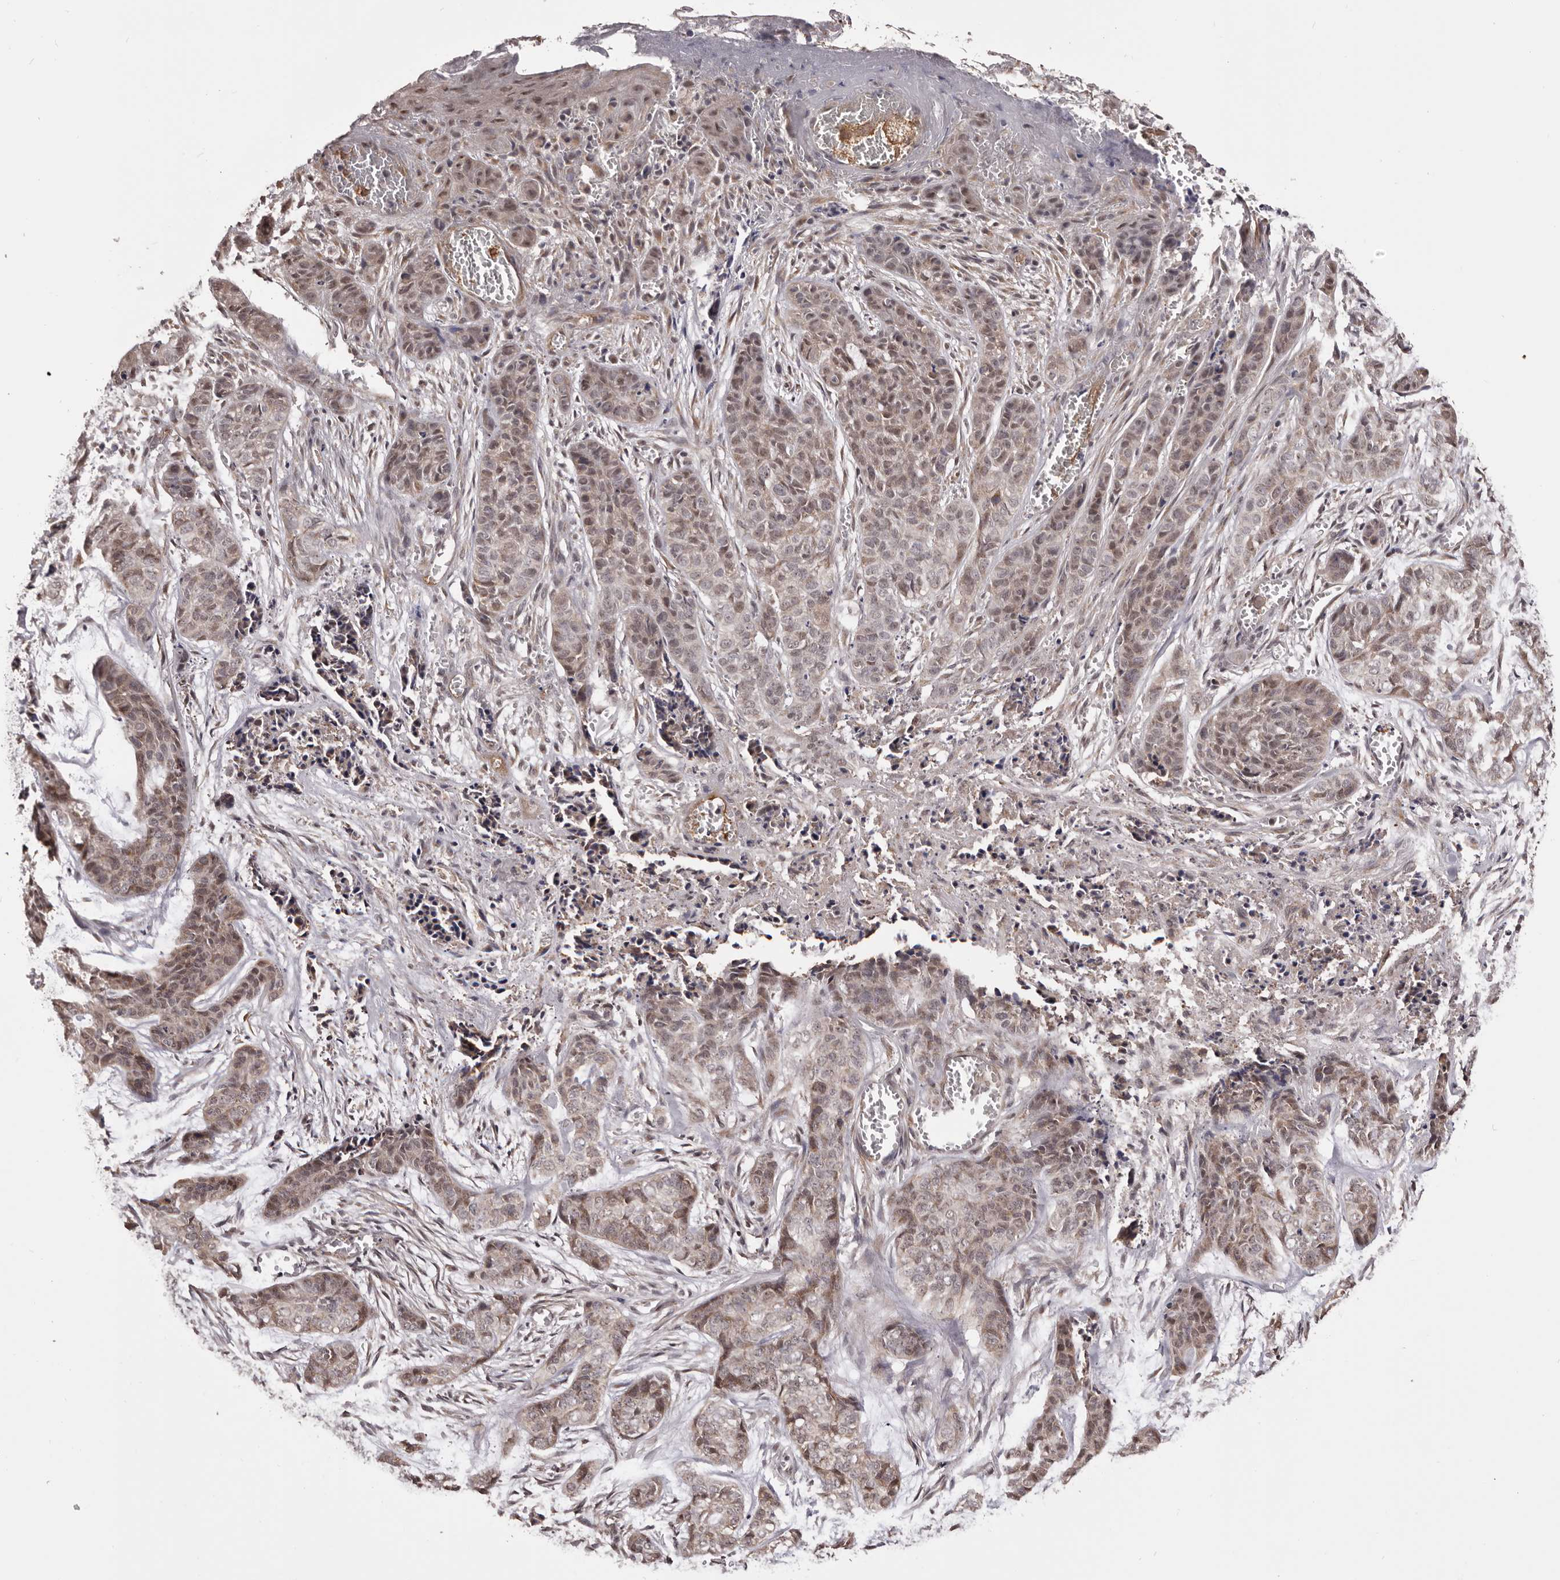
{"staining": {"intensity": "weak", "quantity": ">75%", "location": "cytoplasmic/membranous,nuclear"}, "tissue": "skin cancer", "cell_type": "Tumor cells", "image_type": "cancer", "snomed": [{"axis": "morphology", "description": "Basal cell carcinoma"}, {"axis": "topography", "description": "Skin"}], "caption": "Skin basal cell carcinoma was stained to show a protein in brown. There is low levels of weak cytoplasmic/membranous and nuclear staining in approximately >75% of tumor cells.", "gene": "NOL12", "patient": {"sex": "female", "age": 64}}